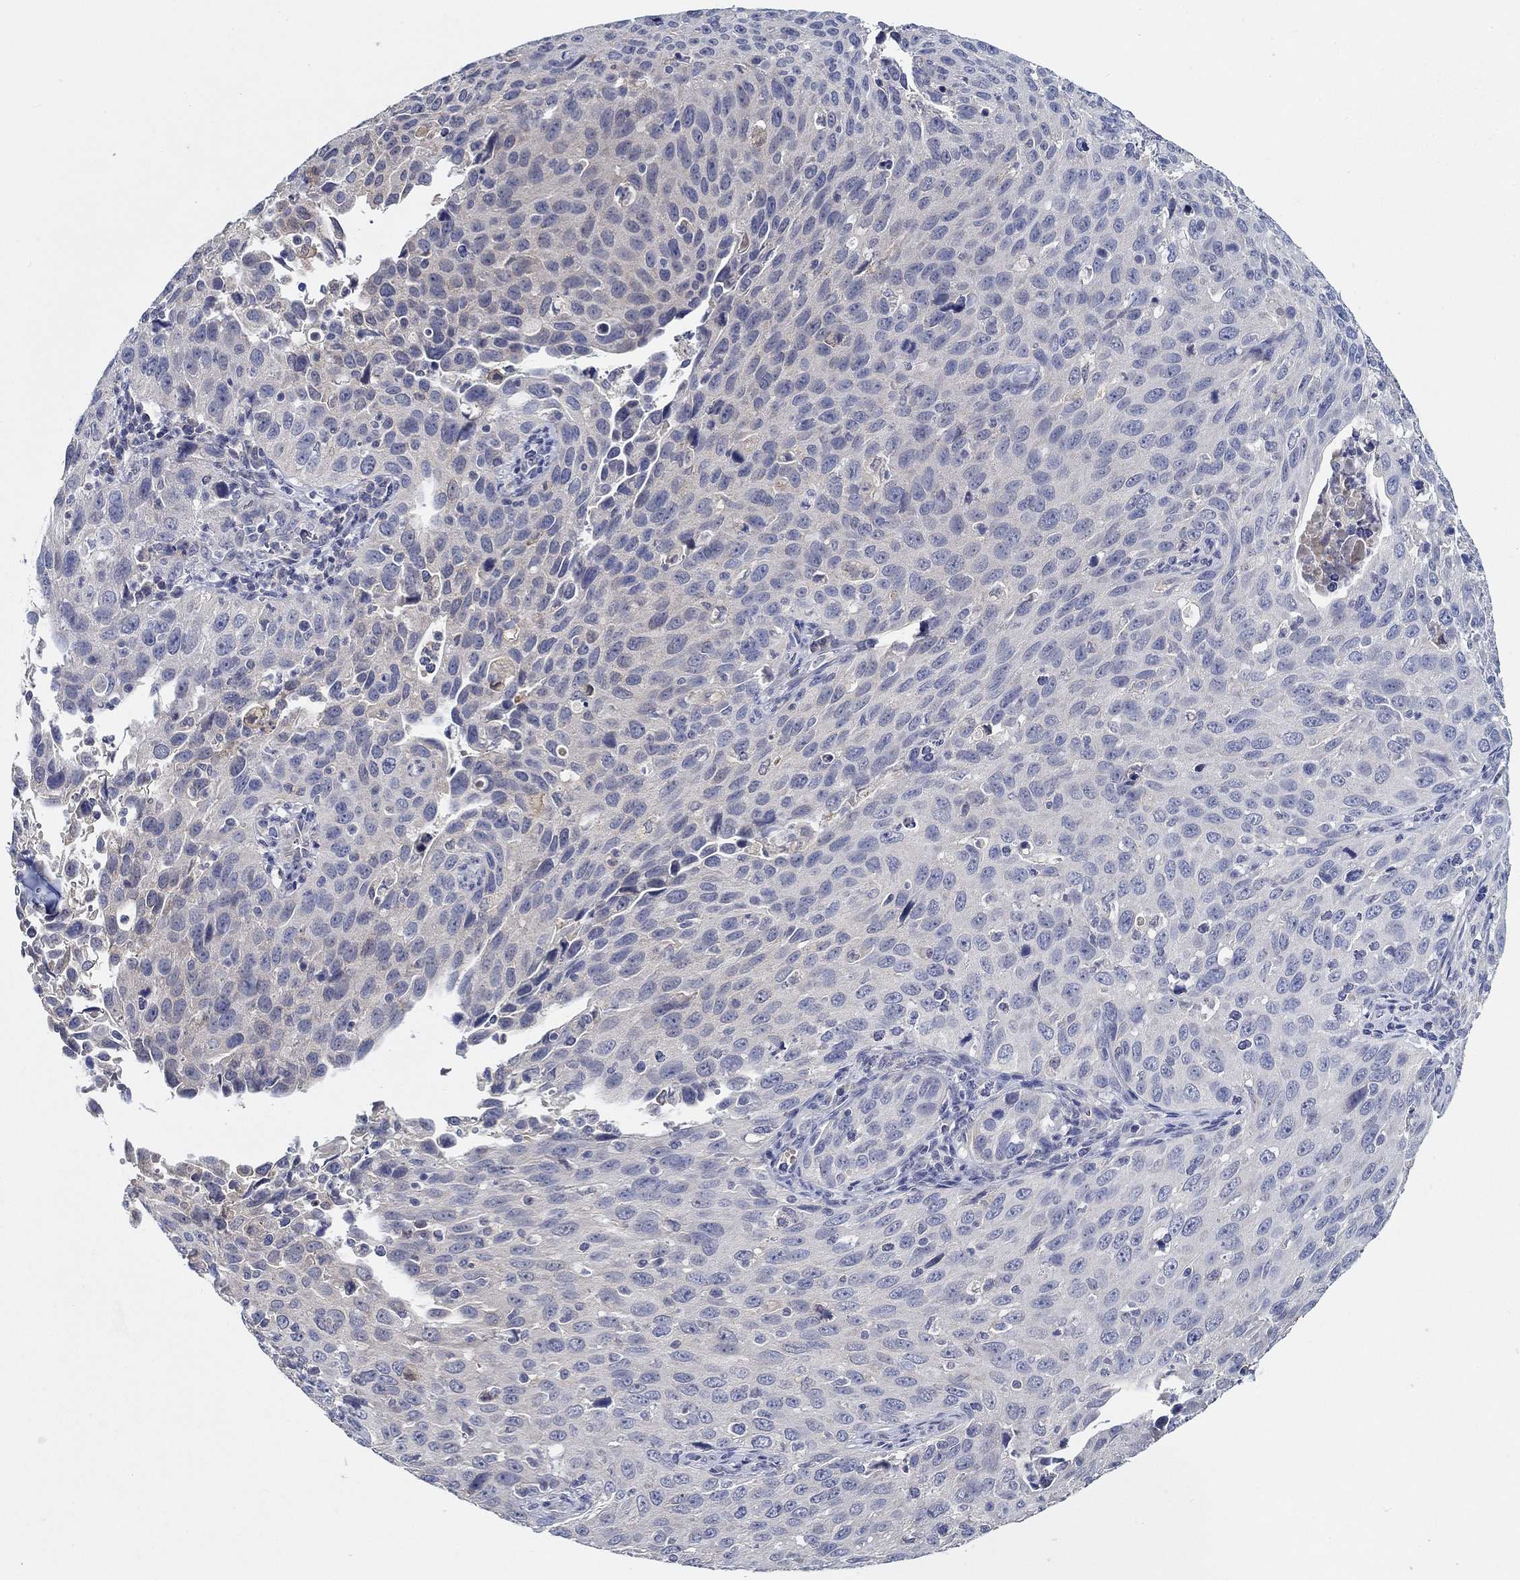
{"staining": {"intensity": "negative", "quantity": "none", "location": "none"}, "tissue": "cervical cancer", "cell_type": "Tumor cells", "image_type": "cancer", "snomed": [{"axis": "morphology", "description": "Squamous cell carcinoma, NOS"}, {"axis": "topography", "description": "Cervix"}], "caption": "There is no significant positivity in tumor cells of cervical cancer (squamous cell carcinoma).", "gene": "PROZ", "patient": {"sex": "female", "age": 26}}